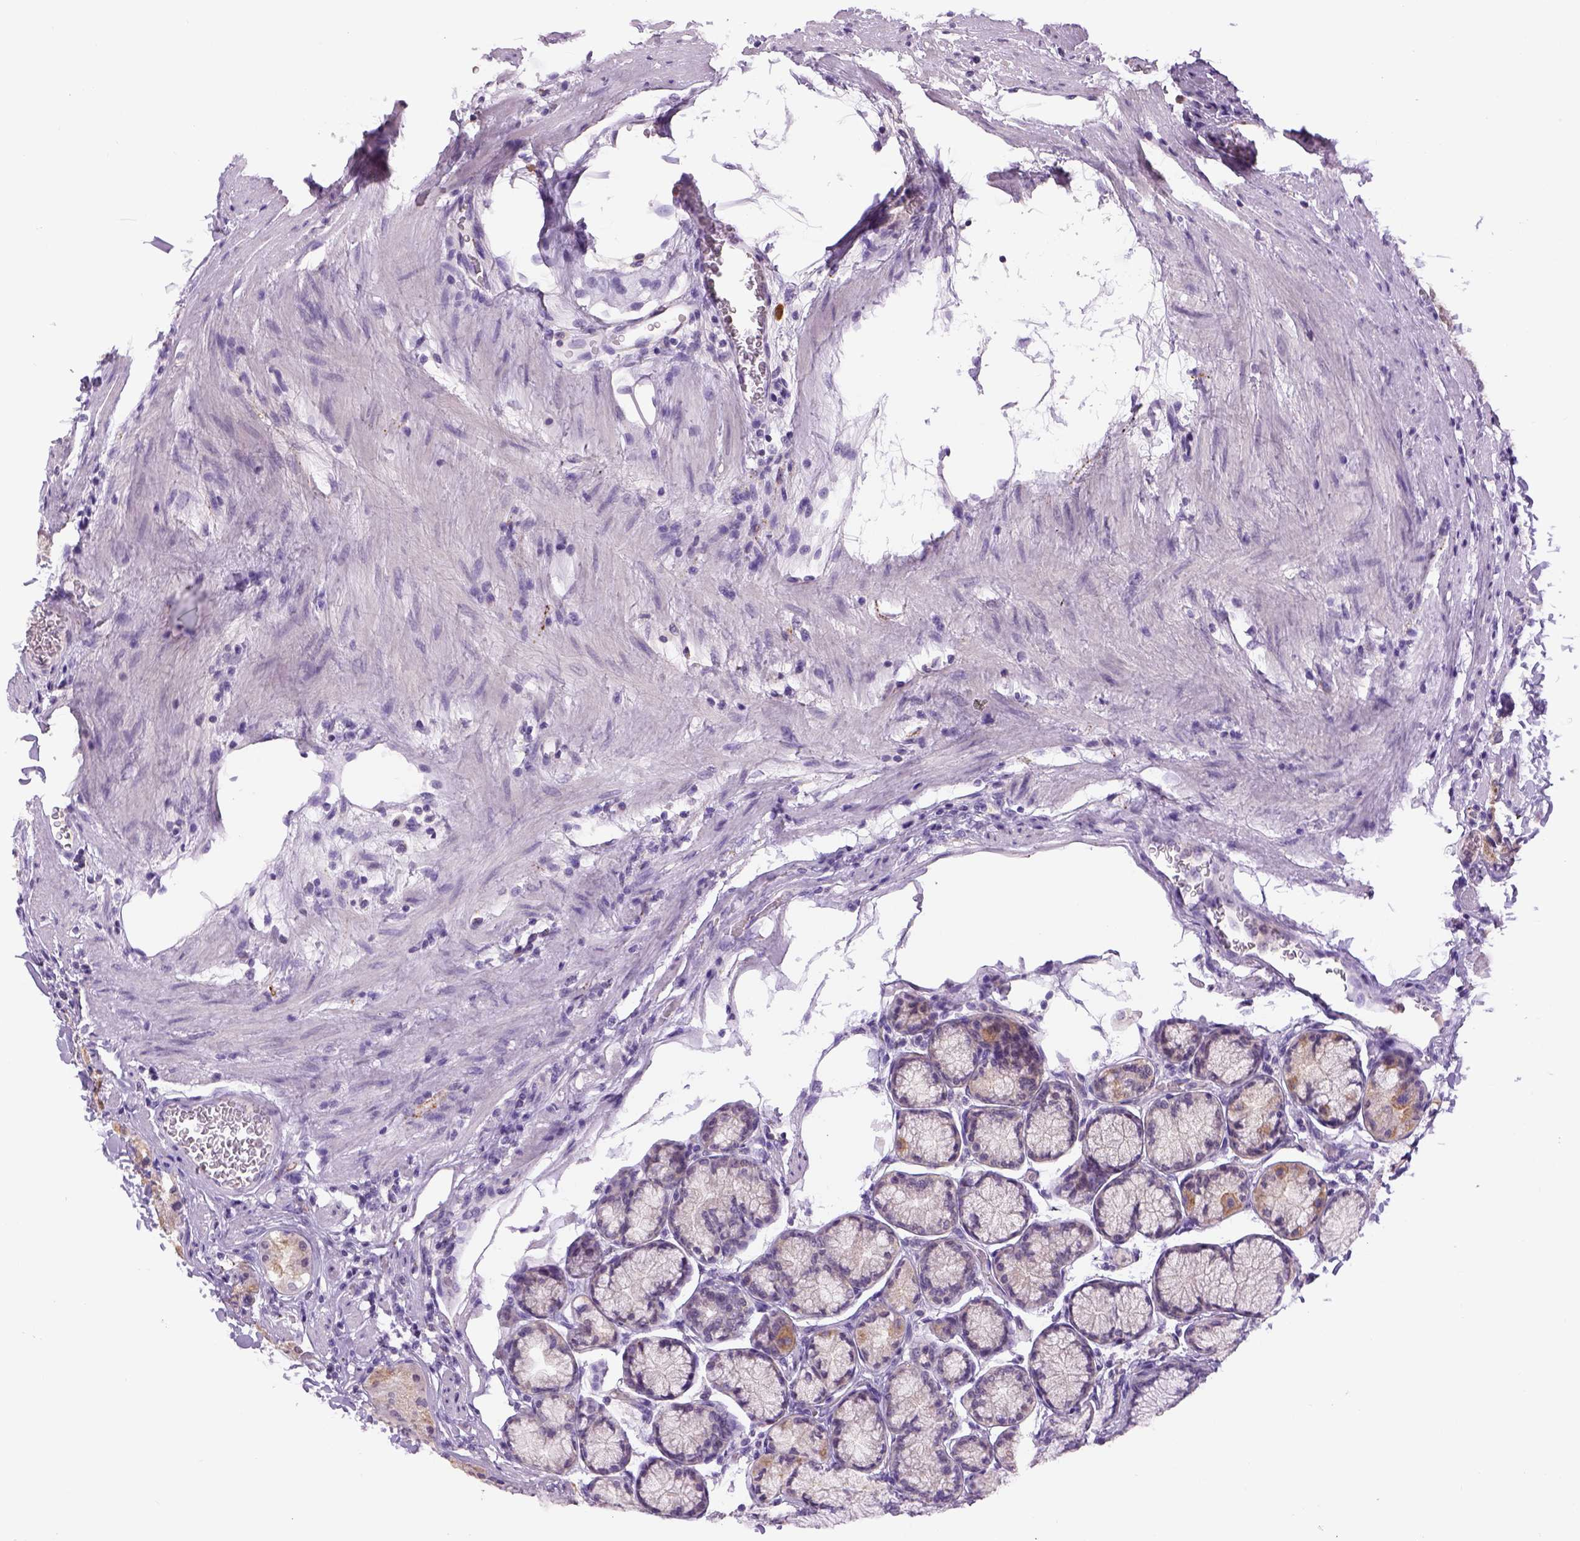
{"staining": {"intensity": "weak", "quantity": "<25%", "location": "cytoplasmic/membranous"}, "tissue": "stomach", "cell_type": "Glandular cells", "image_type": "normal", "snomed": [{"axis": "morphology", "description": "Normal tissue, NOS"}, {"axis": "morphology", "description": "Adenocarcinoma, NOS"}, {"axis": "morphology", "description": "Adenocarcinoma, High grade"}, {"axis": "topography", "description": "Stomach, upper"}, {"axis": "topography", "description": "Stomach"}], "caption": "Immunohistochemistry (IHC) micrograph of benign human stomach stained for a protein (brown), which demonstrates no positivity in glandular cells.", "gene": "DBH", "patient": {"sex": "female", "age": 65}}